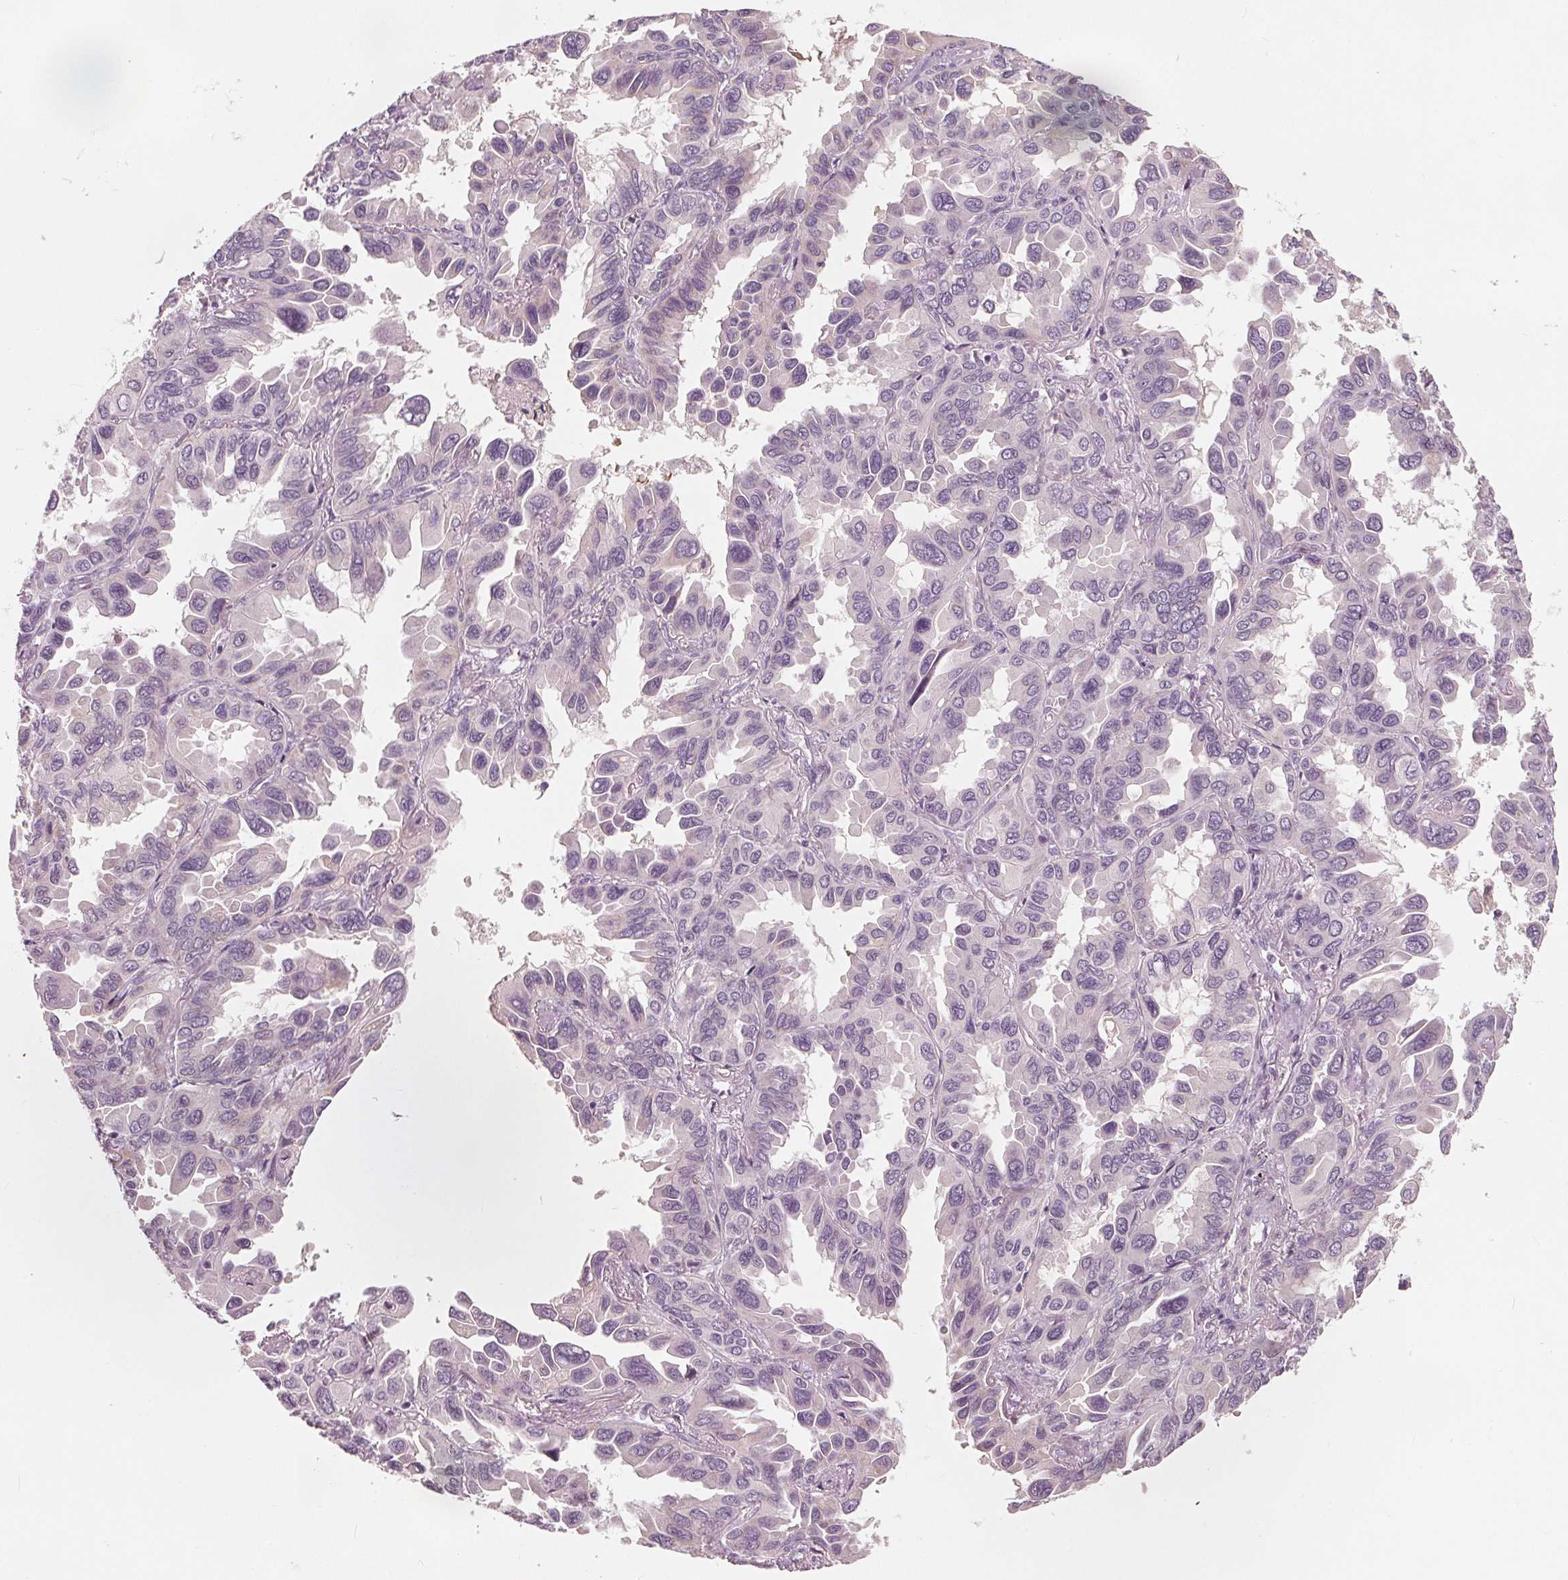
{"staining": {"intensity": "negative", "quantity": "none", "location": "none"}, "tissue": "lung cancer", "cell_type": "Tumor cells", "image_type": "cancer", "snomed": [{"axis": "morphology", "description": "Adenocarcinoma, NOS"}, {"axis": "topography", "description": "Lung"}], "caption": "A high-resolution photomicrograph shows immunohistochemistry (IHC) staining of adenocarcinoma (lung), which shows no significant staining in tumor cells. Brightfield microscopy of IHC stained with DAB (3,3'-diaminobenzidine) (brown) and hematoxylin (blue), captured at high magnification.", "gene": "TKFC", "patient": {"sex": "male", "age": 64}}